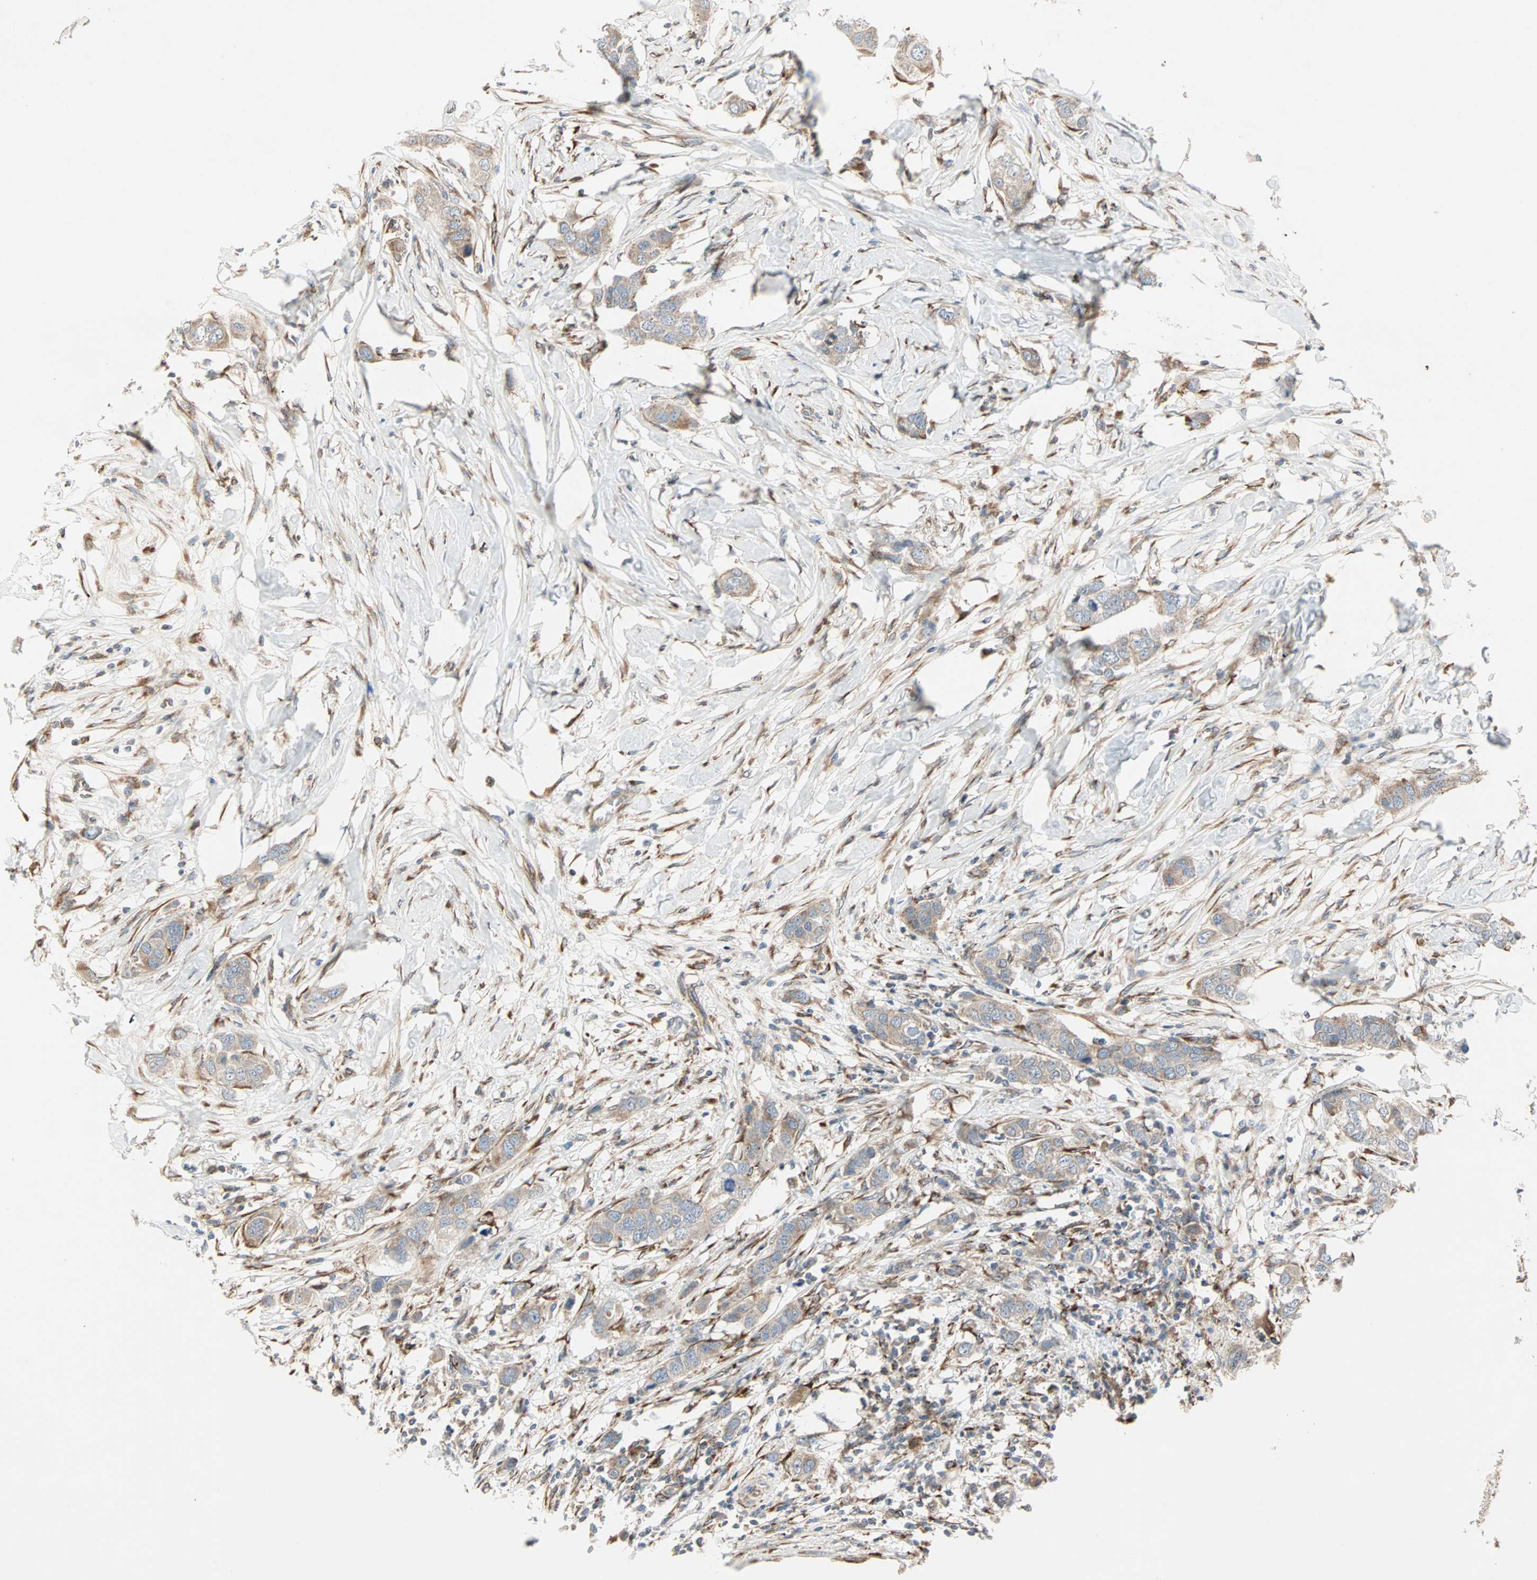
{"staining": {"intensity": "moderate", "quantity": ">75%", "location": "cytoplasmic/membranous"}, "tissue": "breast cancer", "cell_type": "Tumor cells", "image_type": "cancer", "snomed": [{"axis": "morphology", "description": "Duct carcinoma"}, {"axis": "topography", "description": "Breast"}], "caption": "Tumor cells show medium levels of moderate cytoplasmic/membranous positivity in about >75% of cells in human breast cancer. (DAB IHC with brightfield microscopy, high magnification).", "gene": "H6PD", "patient": {"sex": "female", "age": 50}}